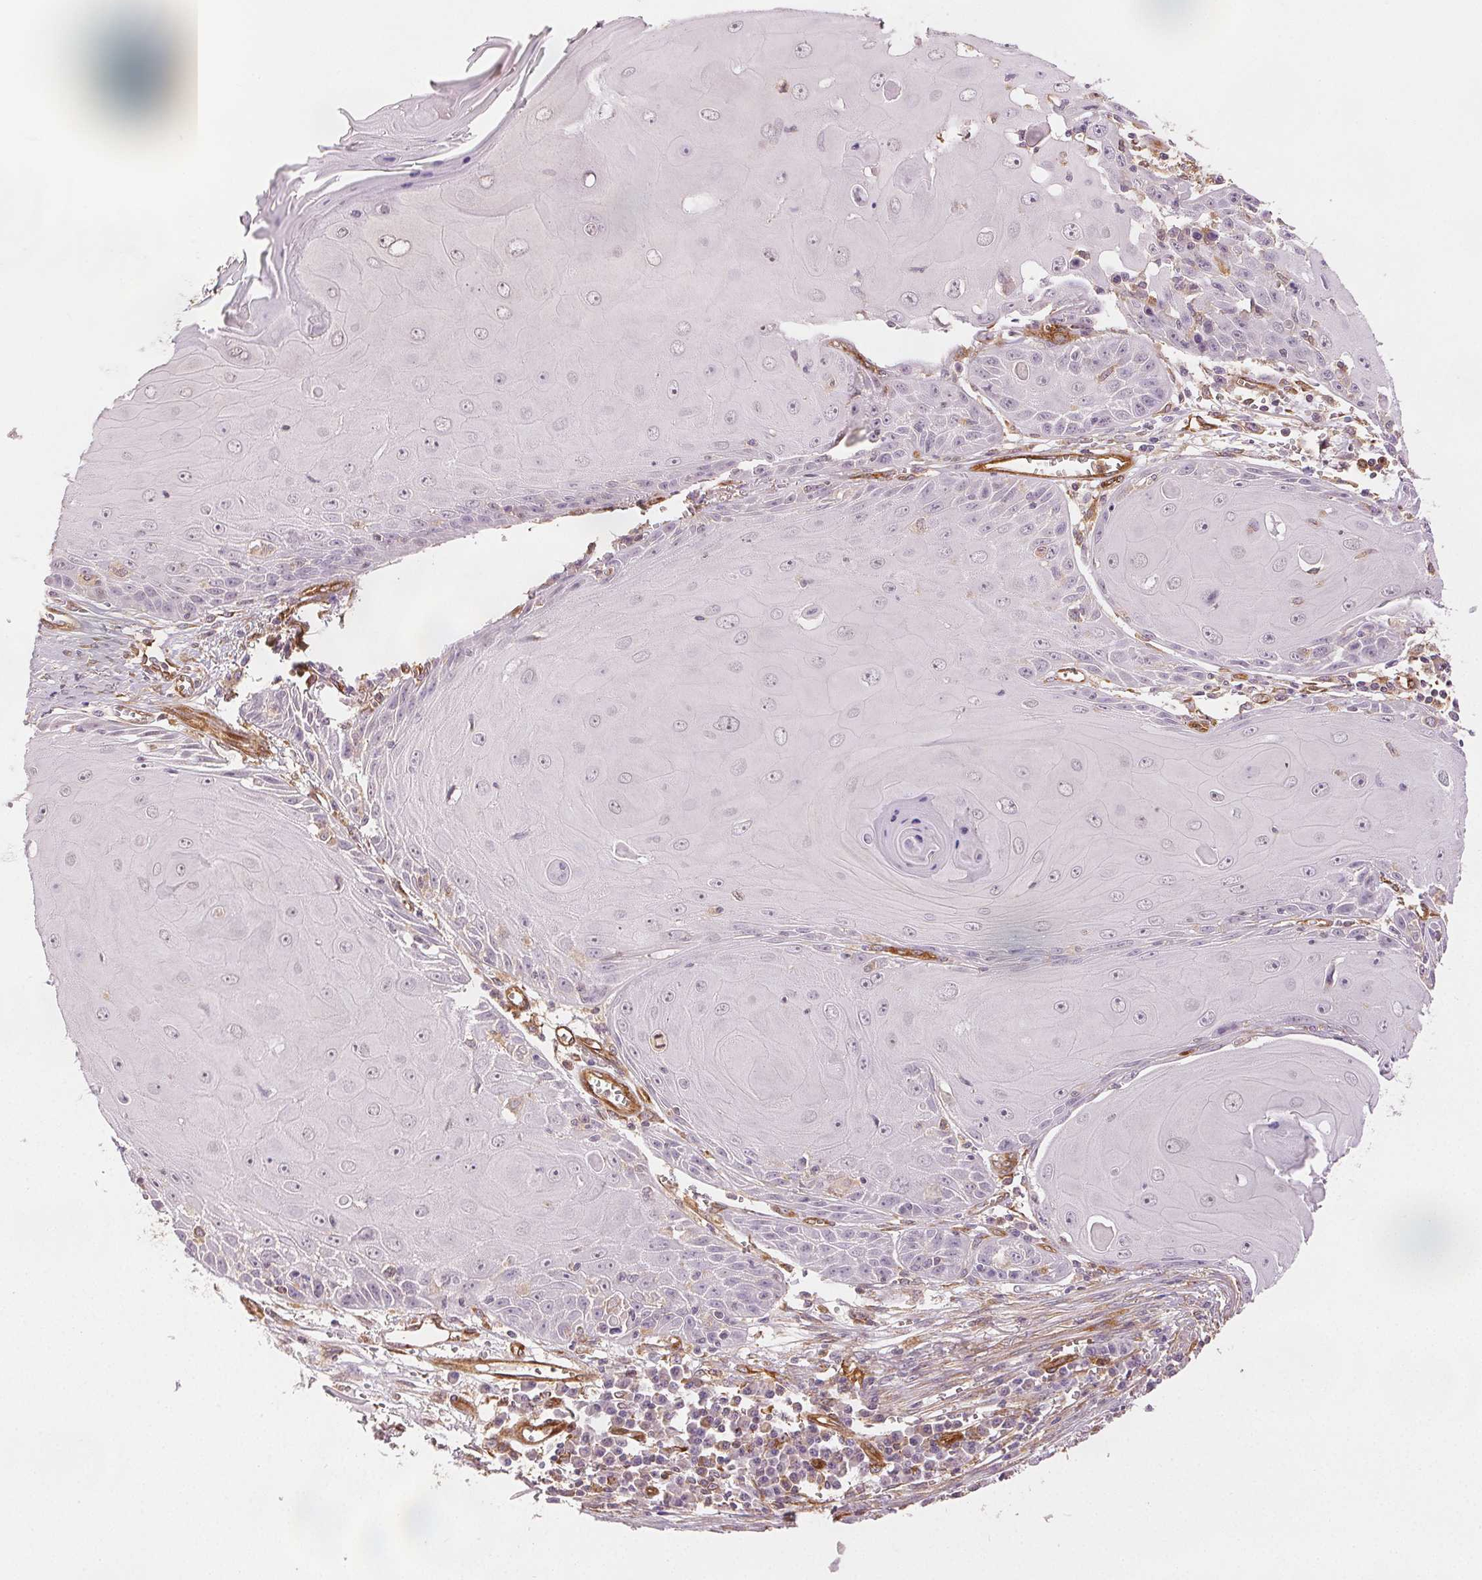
{"staining": {"intensity": "negative", "quantity": "none", "location": "none"}, "tissue": "skin cancer", "cell_type": "Tumor cells", "image_type": "cancer", "snomed": [{"axis": "morphology", "description": "Squamous cell carcinoma, NOS"}, {"axis": "topography", "description": "Skin"}, {"axis": "topography", "description": "Vulva"}], "caption": "Immunohistochemistry micrograph of skin cancer stained for a protein (brown), which reveals no staining in tumor cells. (Stains: DAB (3,3'-diaminobenzidine) immunohistochemistry with hematoxylin counter stain, Microscopy: brightfield microscopy at high magnification).", "gene": "DIAPH2", "patient": {"sex": "female", "age": 85}}